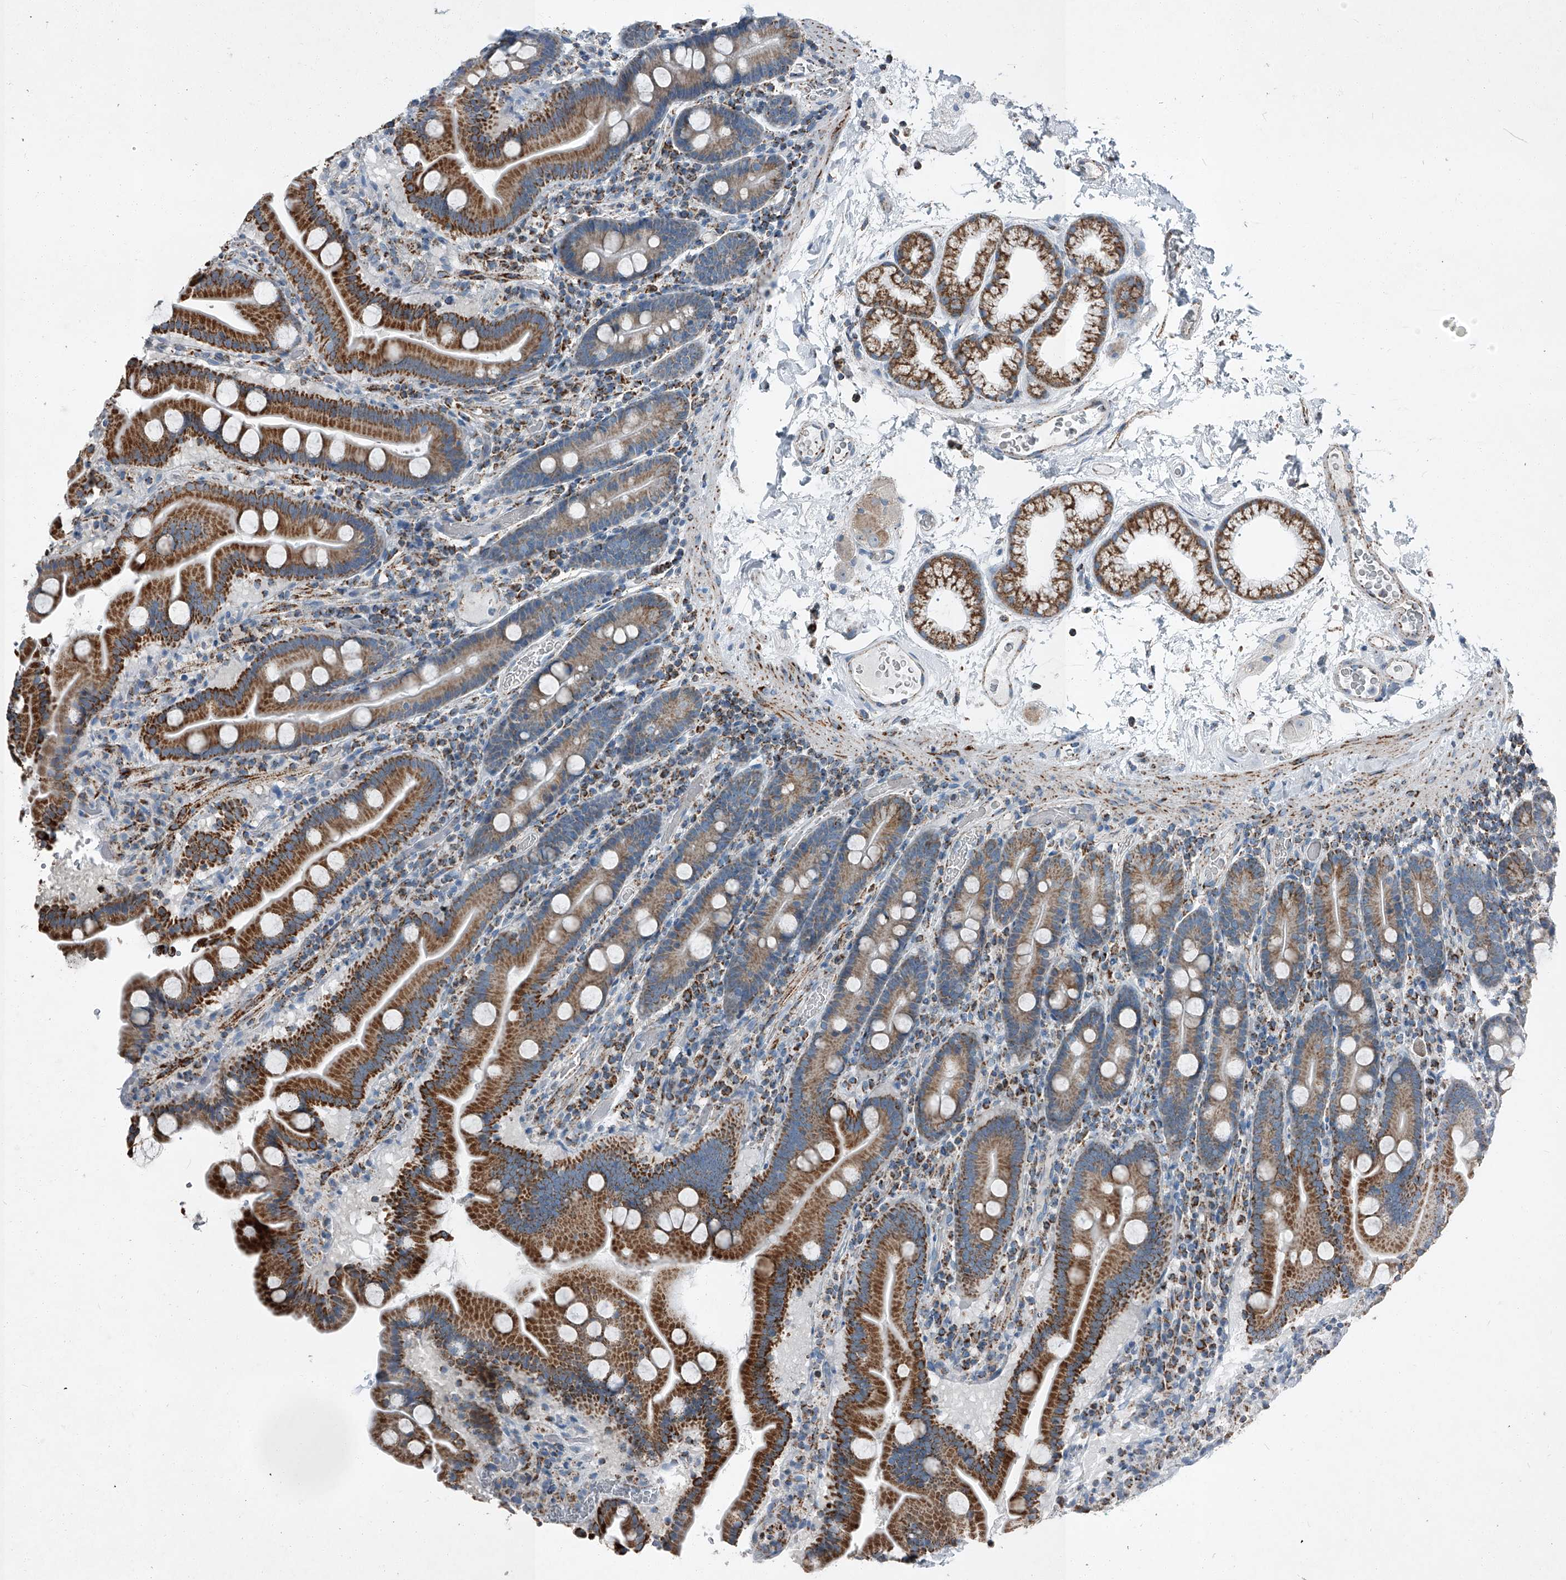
{"staining": {"intensity": "strong", "quantity": "25%-75%", "location": "cytoplasmic/membranous"}, "tissue": "duodenum", "cell_type": "Glandular cells", "image_type": "normal", "snomed": [{"axis": "morphology", "description": "Normal tissue, NOS"}, {"axis": "topography", "description": "Duodenum"}], "caption": "Immunohistochemical staining of benign duodenum exhibits 25%-75% levels of strong cytoplasmic/membranous protein staining in about 25%-75% of glandular cells. Nuclei are stained in blue.", "gene": "CHRNA7", "patient": {"sex": "male", "age": 55}}